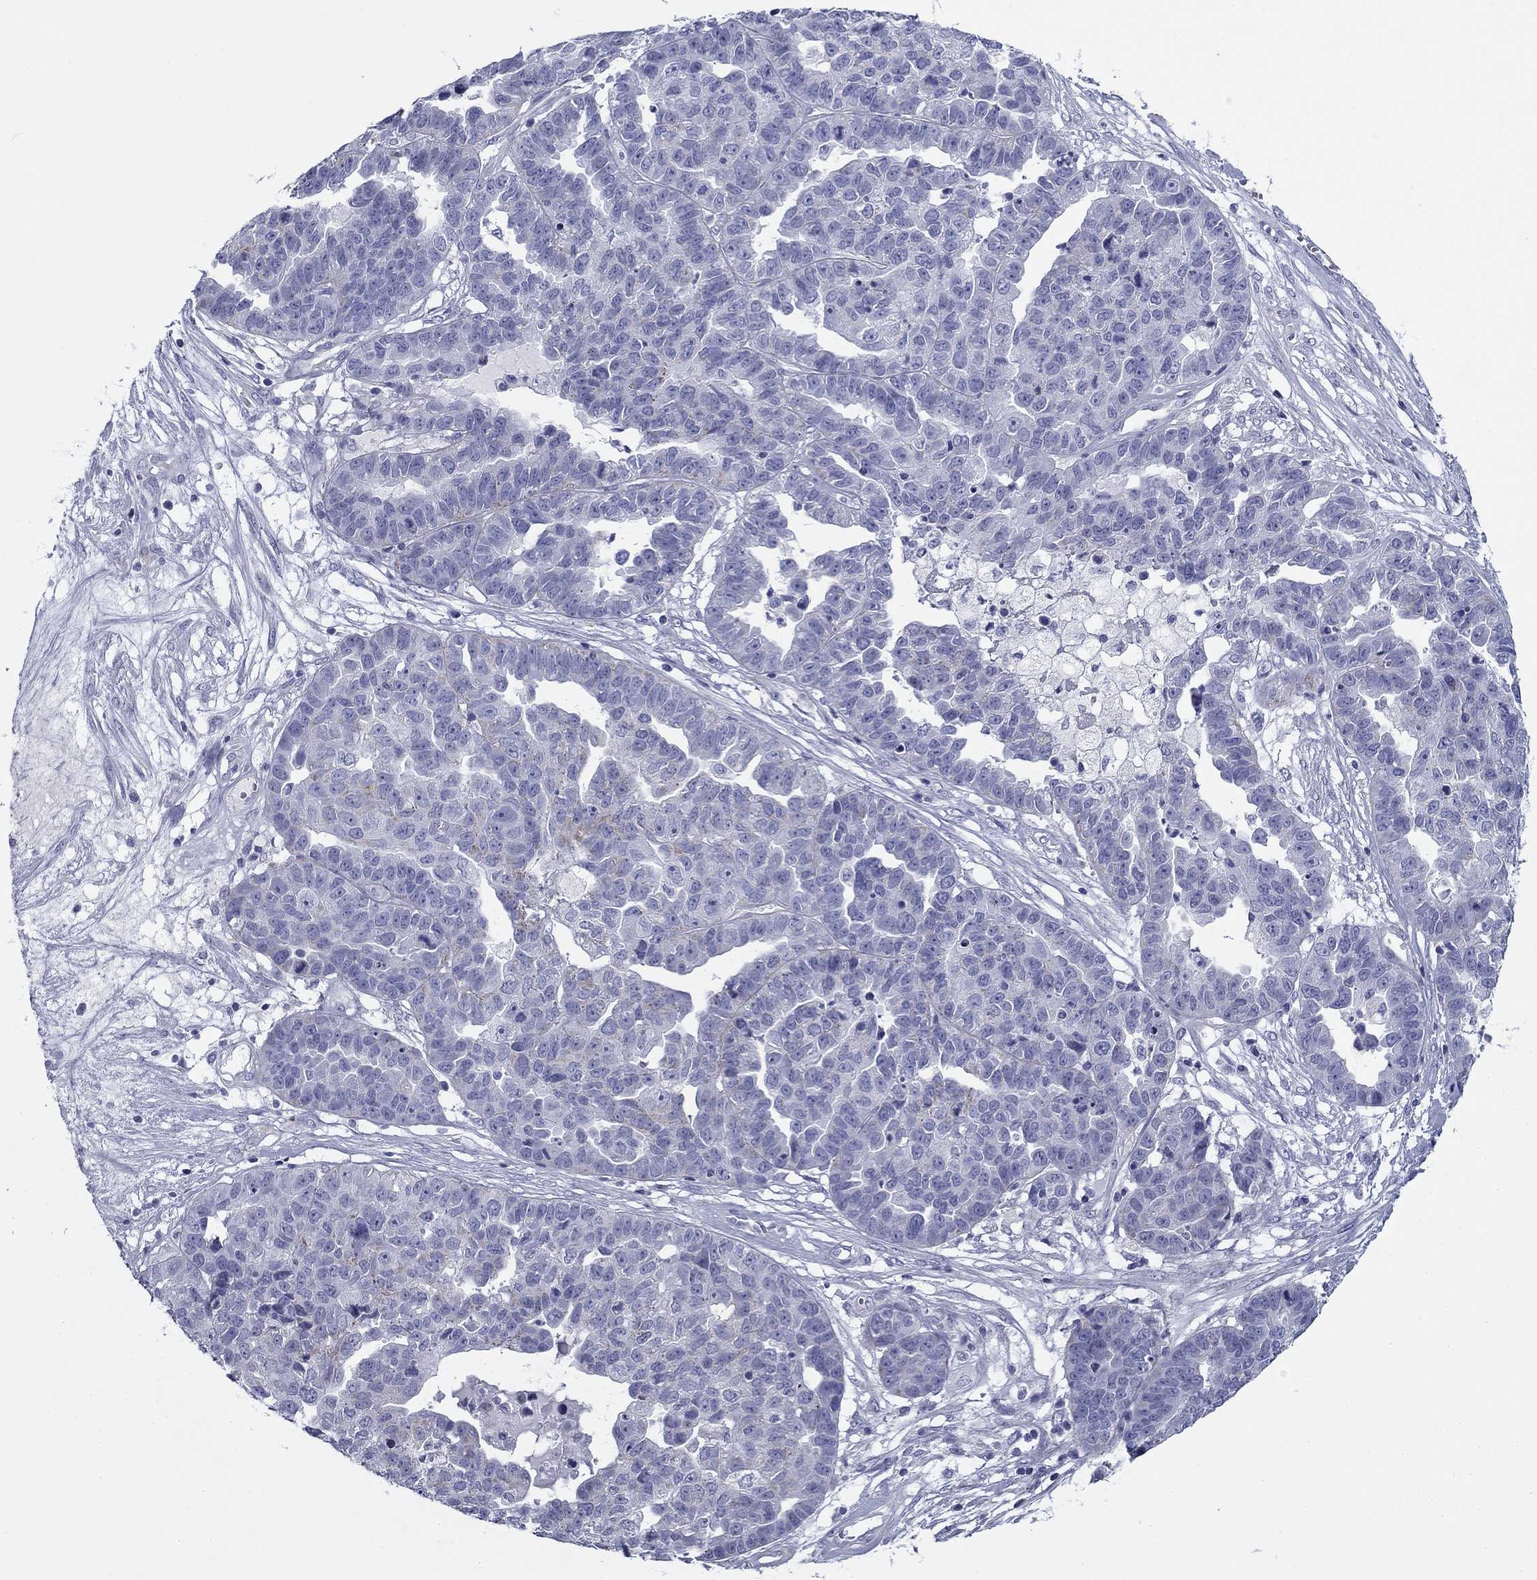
{"staining": {"intensity": "negative", "quantity": "none", "location": "none"}, "tissue": "ovarian cancer", "cell_type": "Tumor cells", "image_type": "cancer", "snomed": [{"axis": "morphology", "description": "Cystadenocarcinoma, serous, NOS"}, {"axis": "topography", "description": "Ovary"}], "caption": "This is an immunohistochemistry histopathology image of human ovarian serous cystadenocarcinoma. There is no expression in tumor cells.", "gene": "ZP2", "patient": {"sex": "female", "age": 87}}